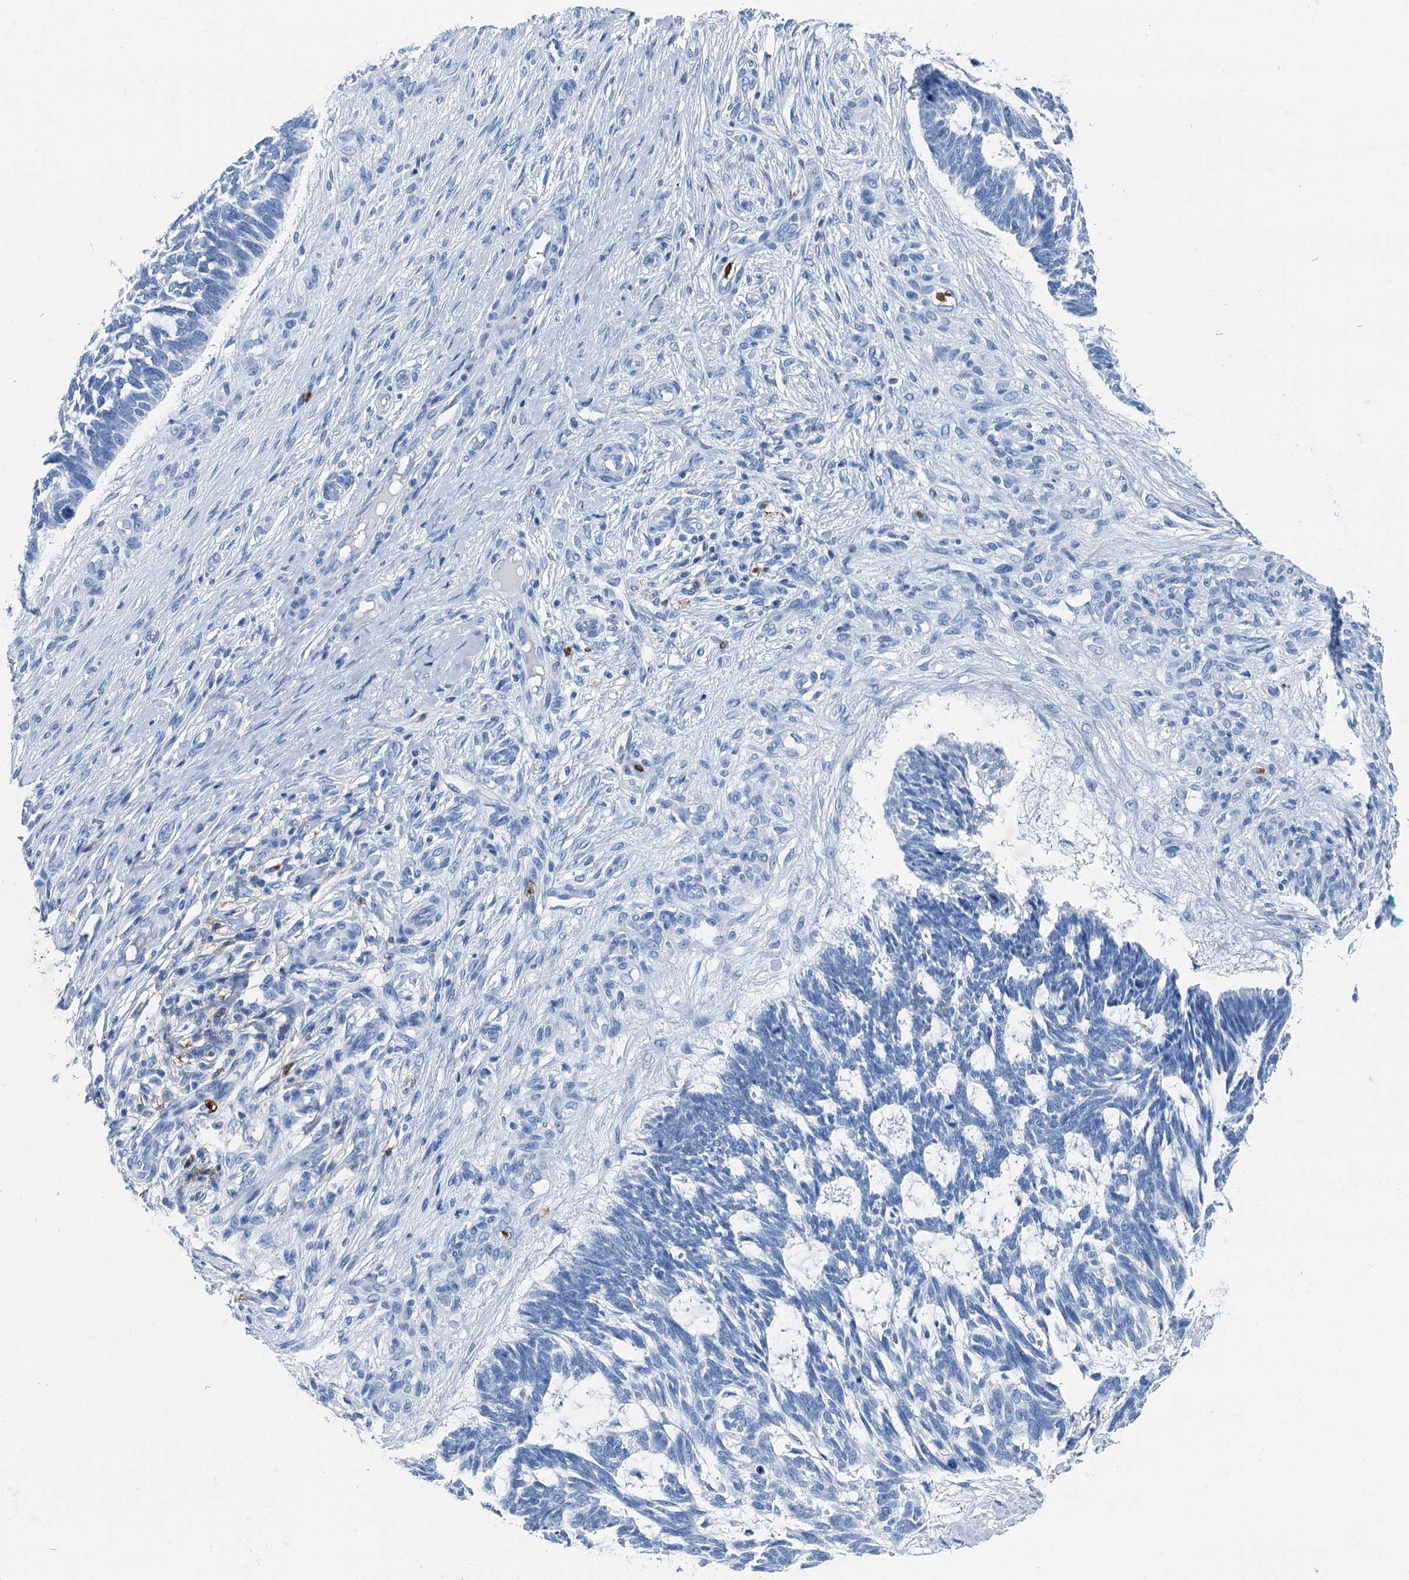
{"staining": {"intensity": "negative", "quantity": "none", "location": "none"}, "tissue": "skin cancer", "cell_type": "Tumor cells", "image_type": "cancer", "snomed": [{"axis": "morphology", "description": "Basal cell carcinoma"}, {"axis": "topography", "description": "Skin"}], "caption": "Immunohistochemical staining of human basal cell carcinoma (skin) displays no significant expression in tumor cells.", "gene": "PLAC8", "patient": {"sex": "male", "age": 88}}